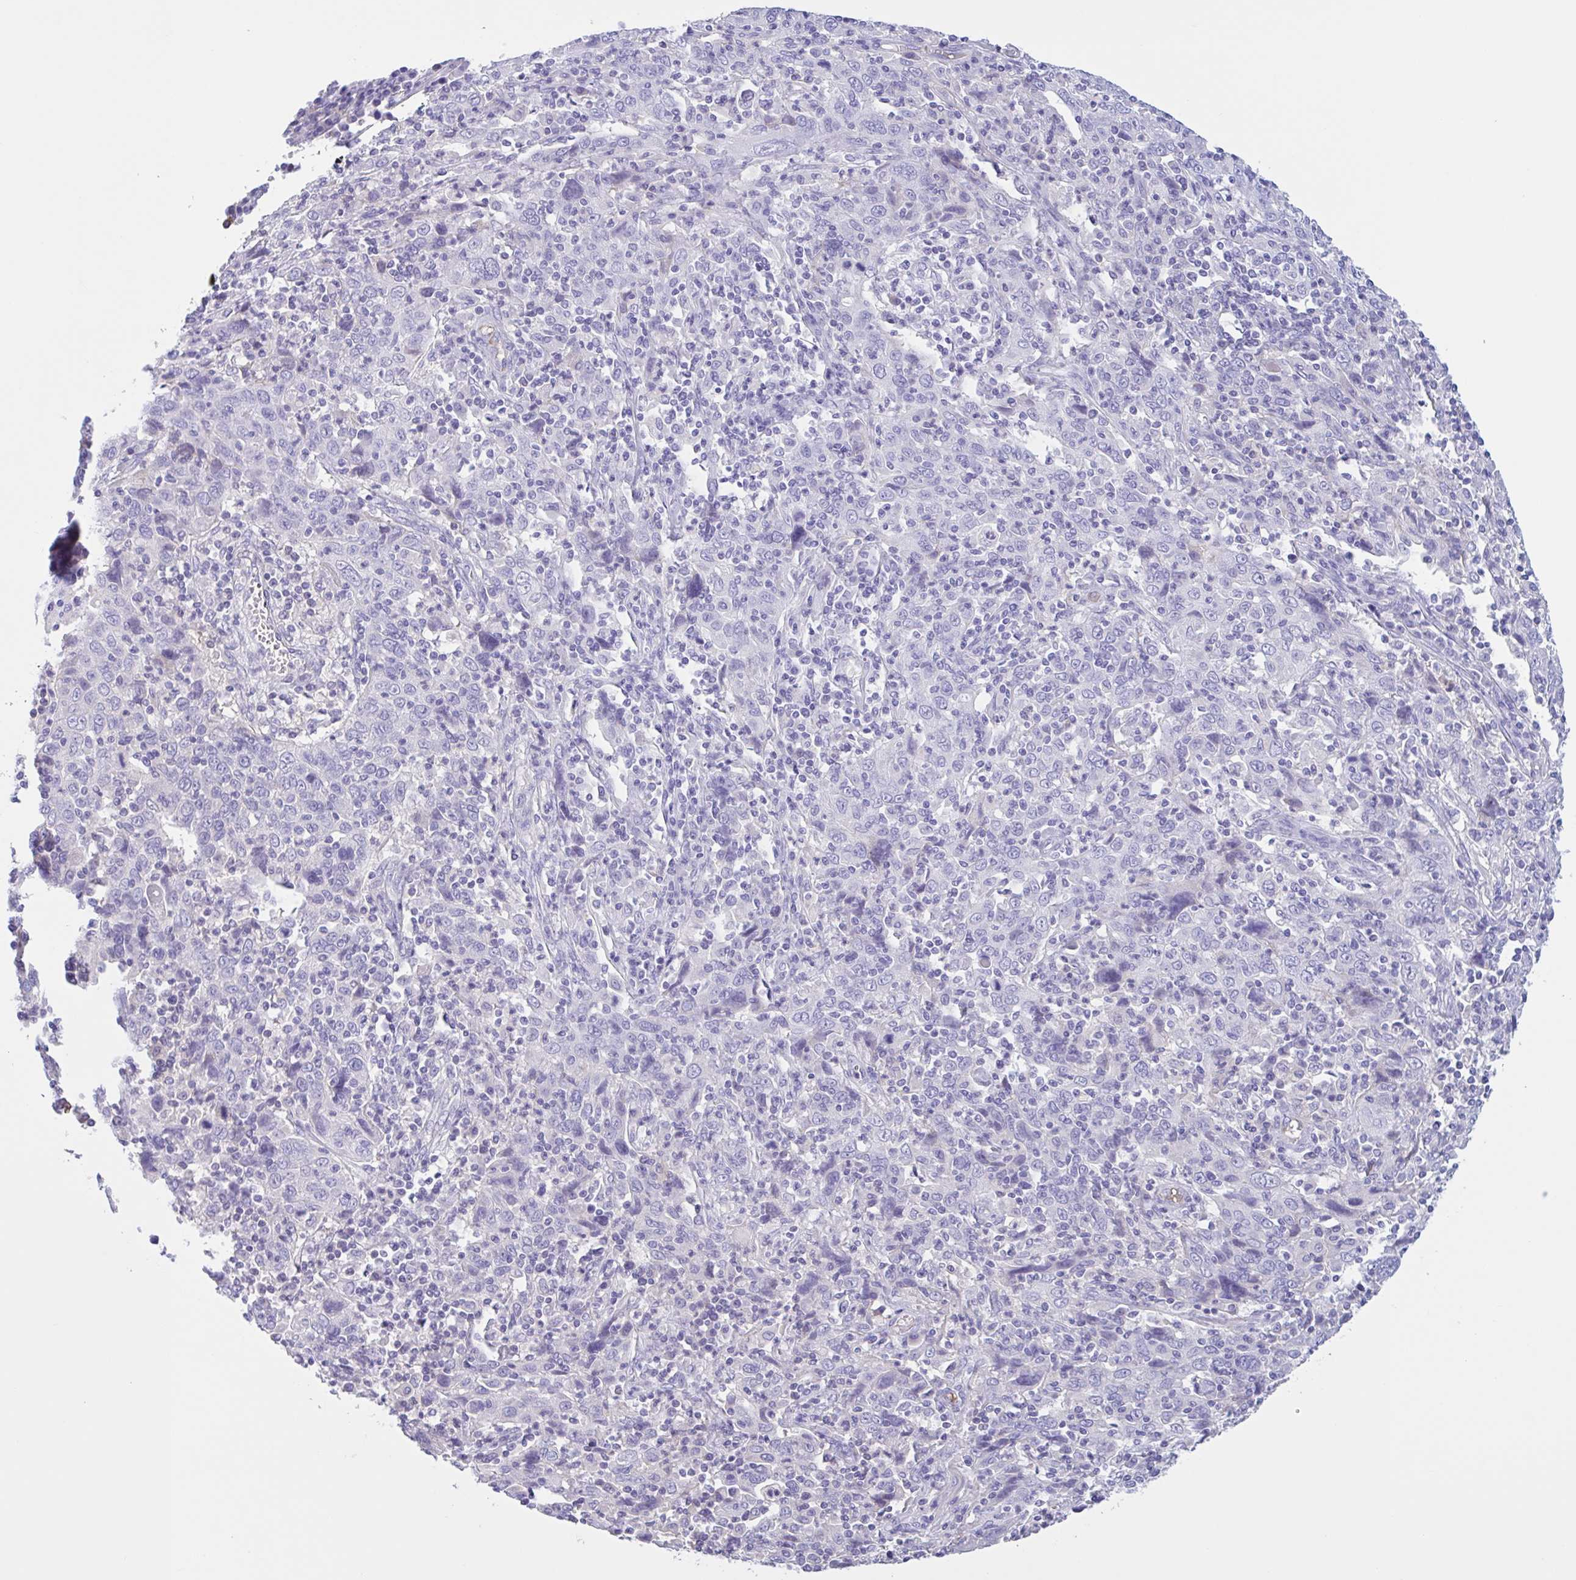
{"staining": {"intensity": "negative", "quantity": "none", "location": "none"}, "tissue": "cervical cancer", "cell_type": "Tumor cells", "image_type": "cancer", "snomed": [{"axis": "morphology", "description": "Squamous cell carcinoma, NOS"}, {"axis": "topography", "description": "Cervix"}], "caption": "Immunohistochemistry (IHC) histopathology image of human cervical cancer (squamous cell carcinoma) stained for a protein (brown), which demonstrates no positivity in tumor cells.", "gene": "LARGE2", "patient": {"sex": "female", "age": 46}}